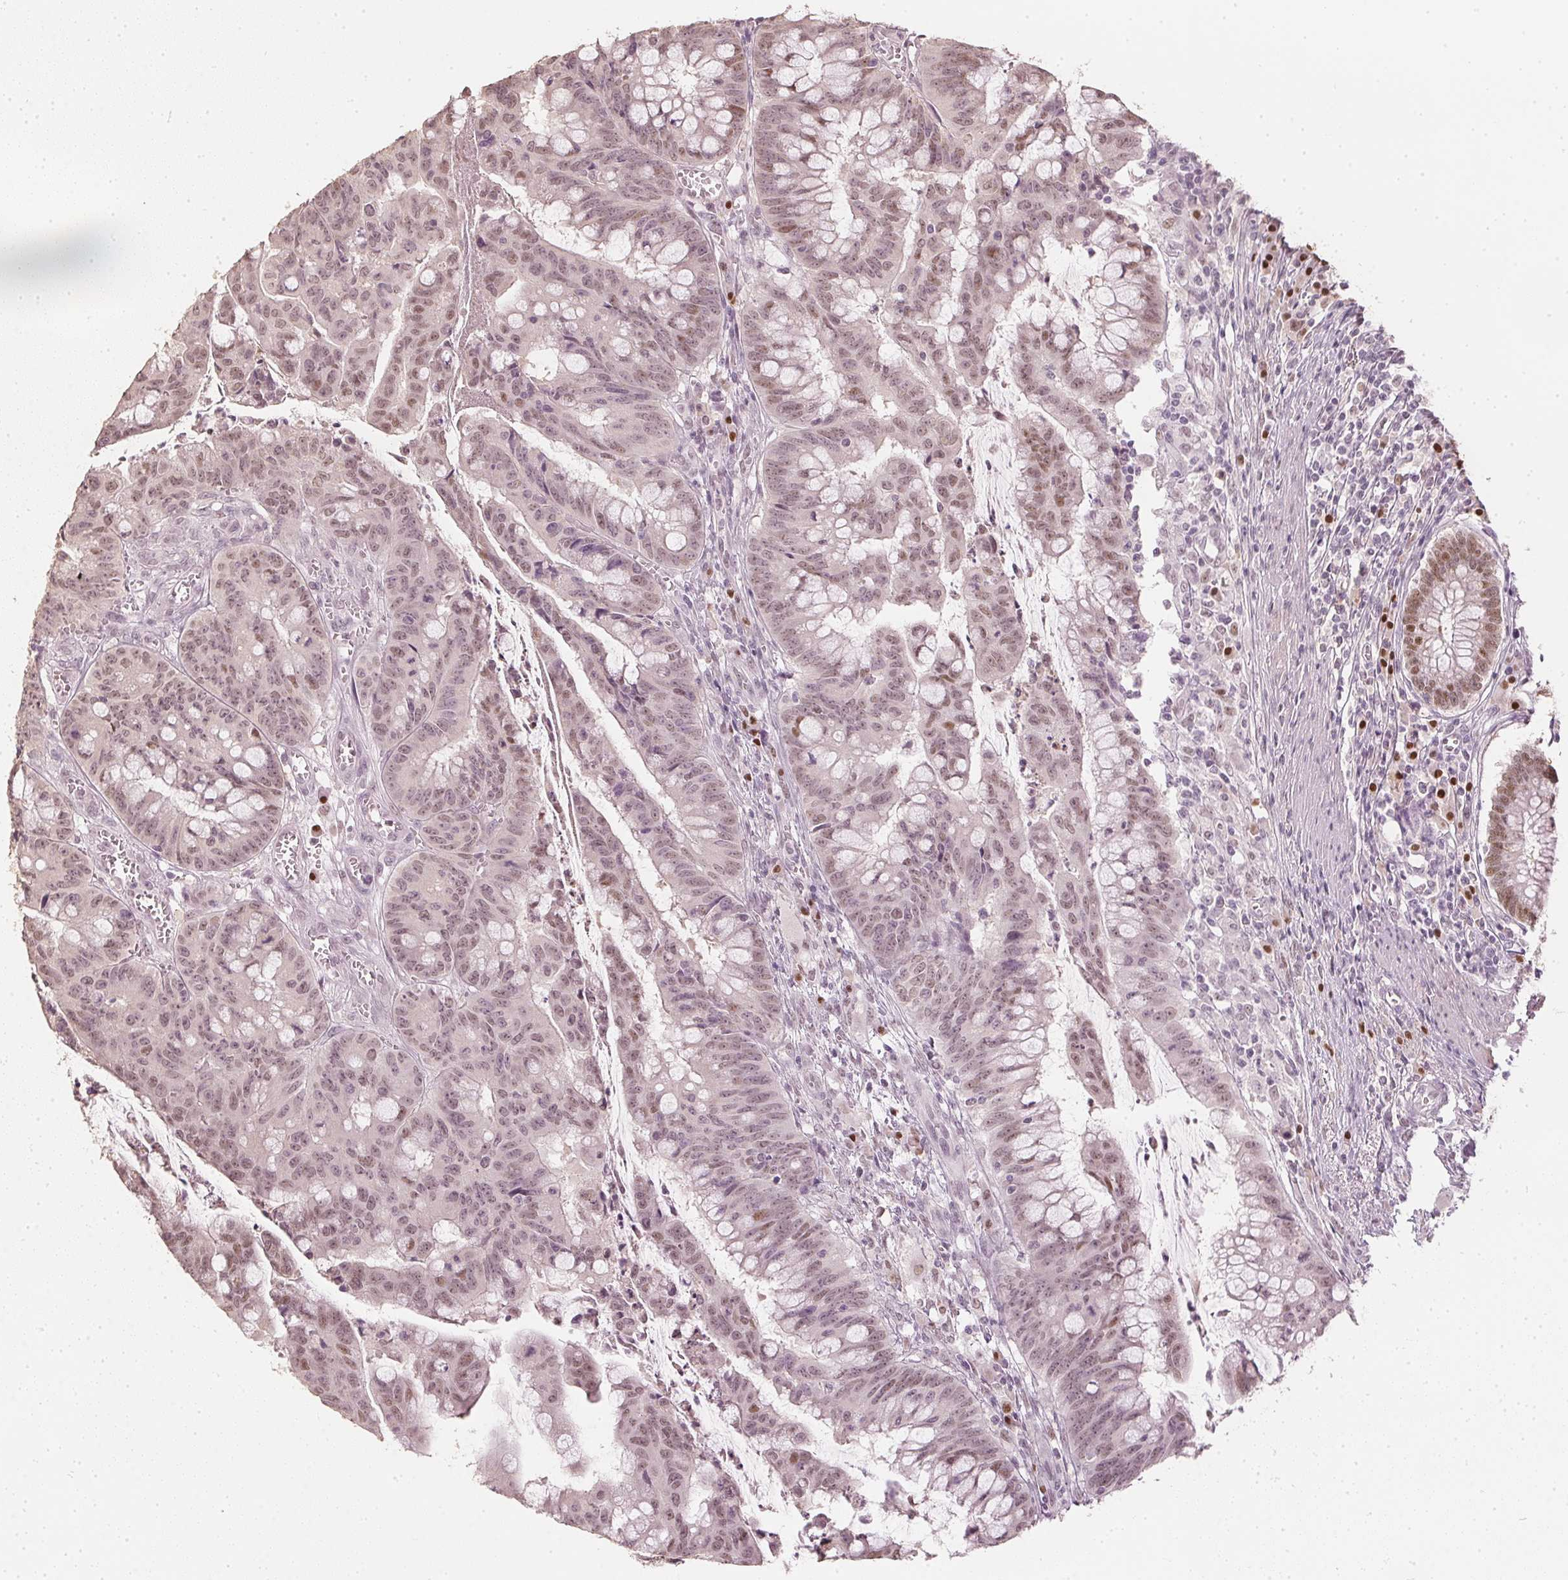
{"staining": {"intensity": "moderate", "quantity": "<25%", "location": "nuclear"}, "tissue": "colorectal cancer", "cell_type": "Tumor cells", "image_type": "cancer", "snomed": [{"axis": "morphology", "description": "Adenocarcinoma, NOS"}, {"axis": "topography", "description": "Colon"}], "caption": "High-magnification brightfield microscopy of colorectal cancer (adenocarcinoma) stained with DAB (3,3'-diaminobenzidine) (brown) and counterstained with hematoxylin (blue). tumor cells exhibit moderate nuclear staining is present in approximately<25% of cells.", "gene": "SLC39A3", "patient": {"sex": "male", "age": 62}}